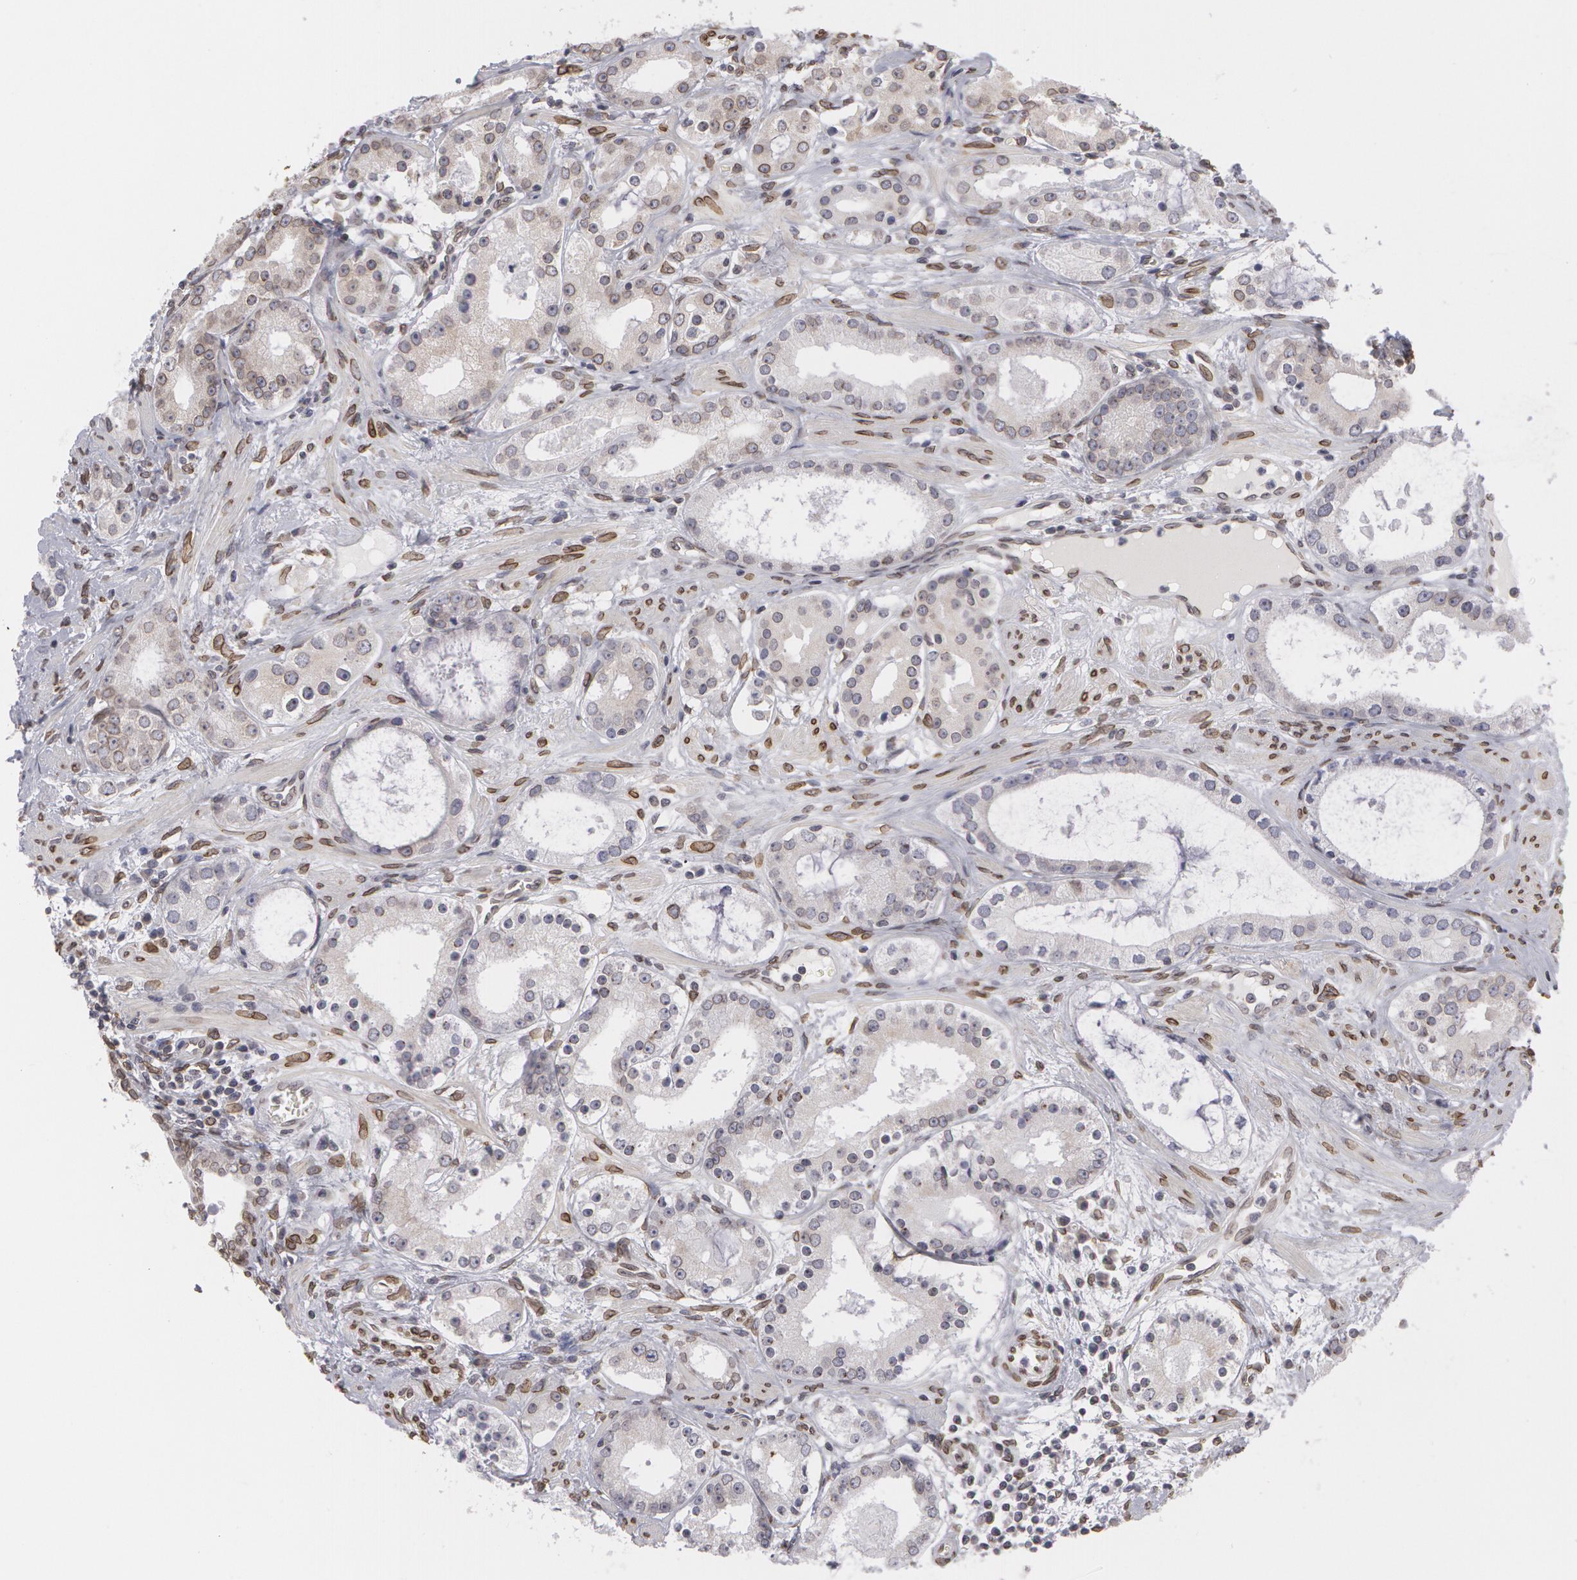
{"staining": {"intensity": "weak", "quantity": "<25%", "location": "nuclear"}, "tissue": "prostate cancer", "cell_type": "Tumor cells", "image_type": "cancer", "snomed": [{"axis": "morphology", "description": "Adenocarcinoma, Medium grade"}, {"axis": "topography", "description": "Prostate"}], "caption": "The histopathology image demonstrates no staining of tumor cells in adenocarcinoma (medium-grade) (prostate). The staining is performed using DAB (3,3'-diaminobenzidine) brown chromogen with nuclei counter-stained in using hematoxylin.", "gene": "EMD", "patient": {"sex": "male", "age": 73}}